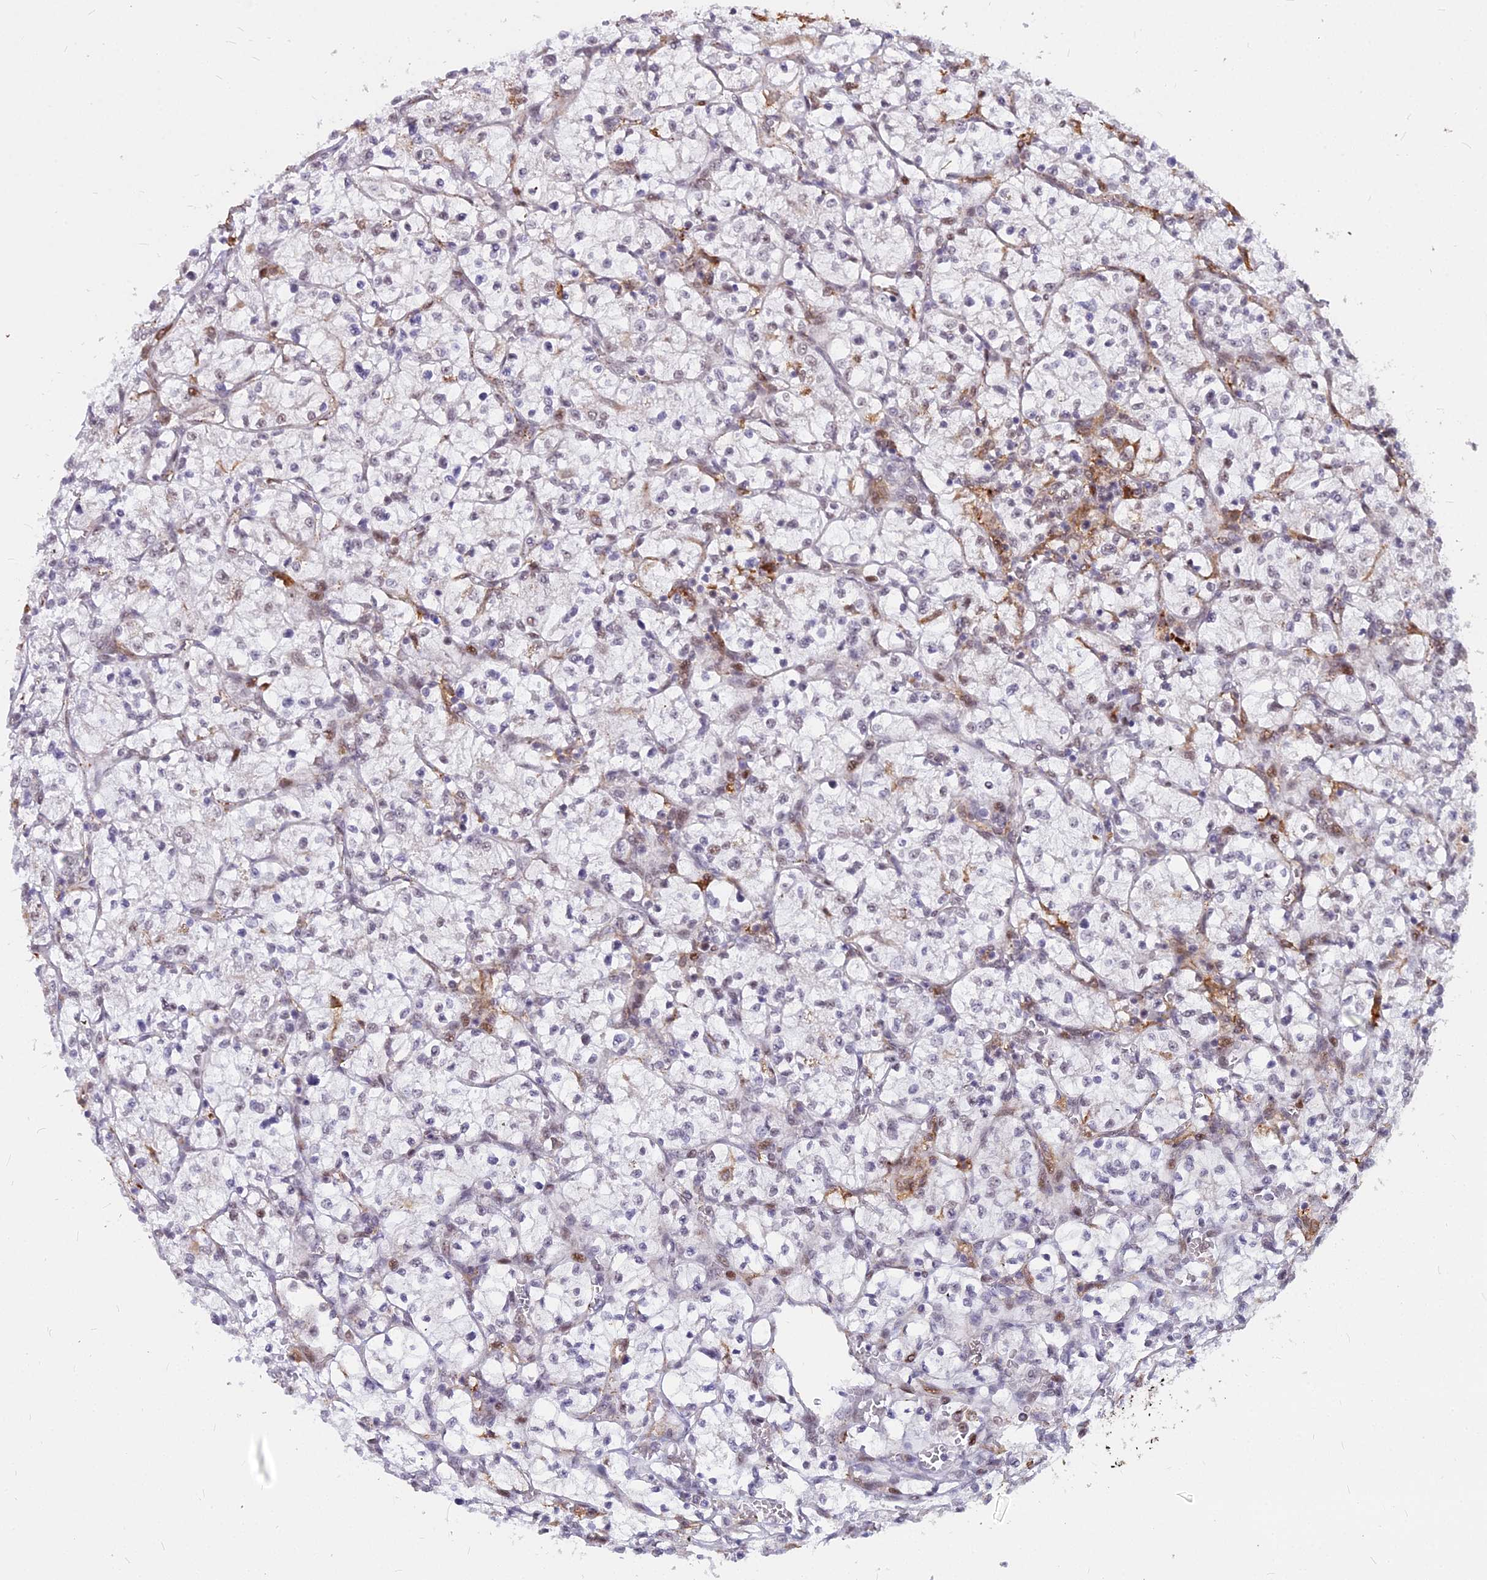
{"staining": {"intensity": "negative", "quantity": "none", "location": "none"}, "tissue": "renal cancer", "cell_type": "Tumor cells", "image_type": "cancer", "snomed": [{"axis": "morphology", "description": "Adenocarcinoma, NOS"}, {"axis": "topography", "description": "Kidney"}], "caption": "High power microscopy micrograph of an IHC histopathology image of adenocarcinoma (renal), revealing no significant positivity in tumor cells.", "gene": "ALG10", "patient": {"sex": "female", "age": 64}}